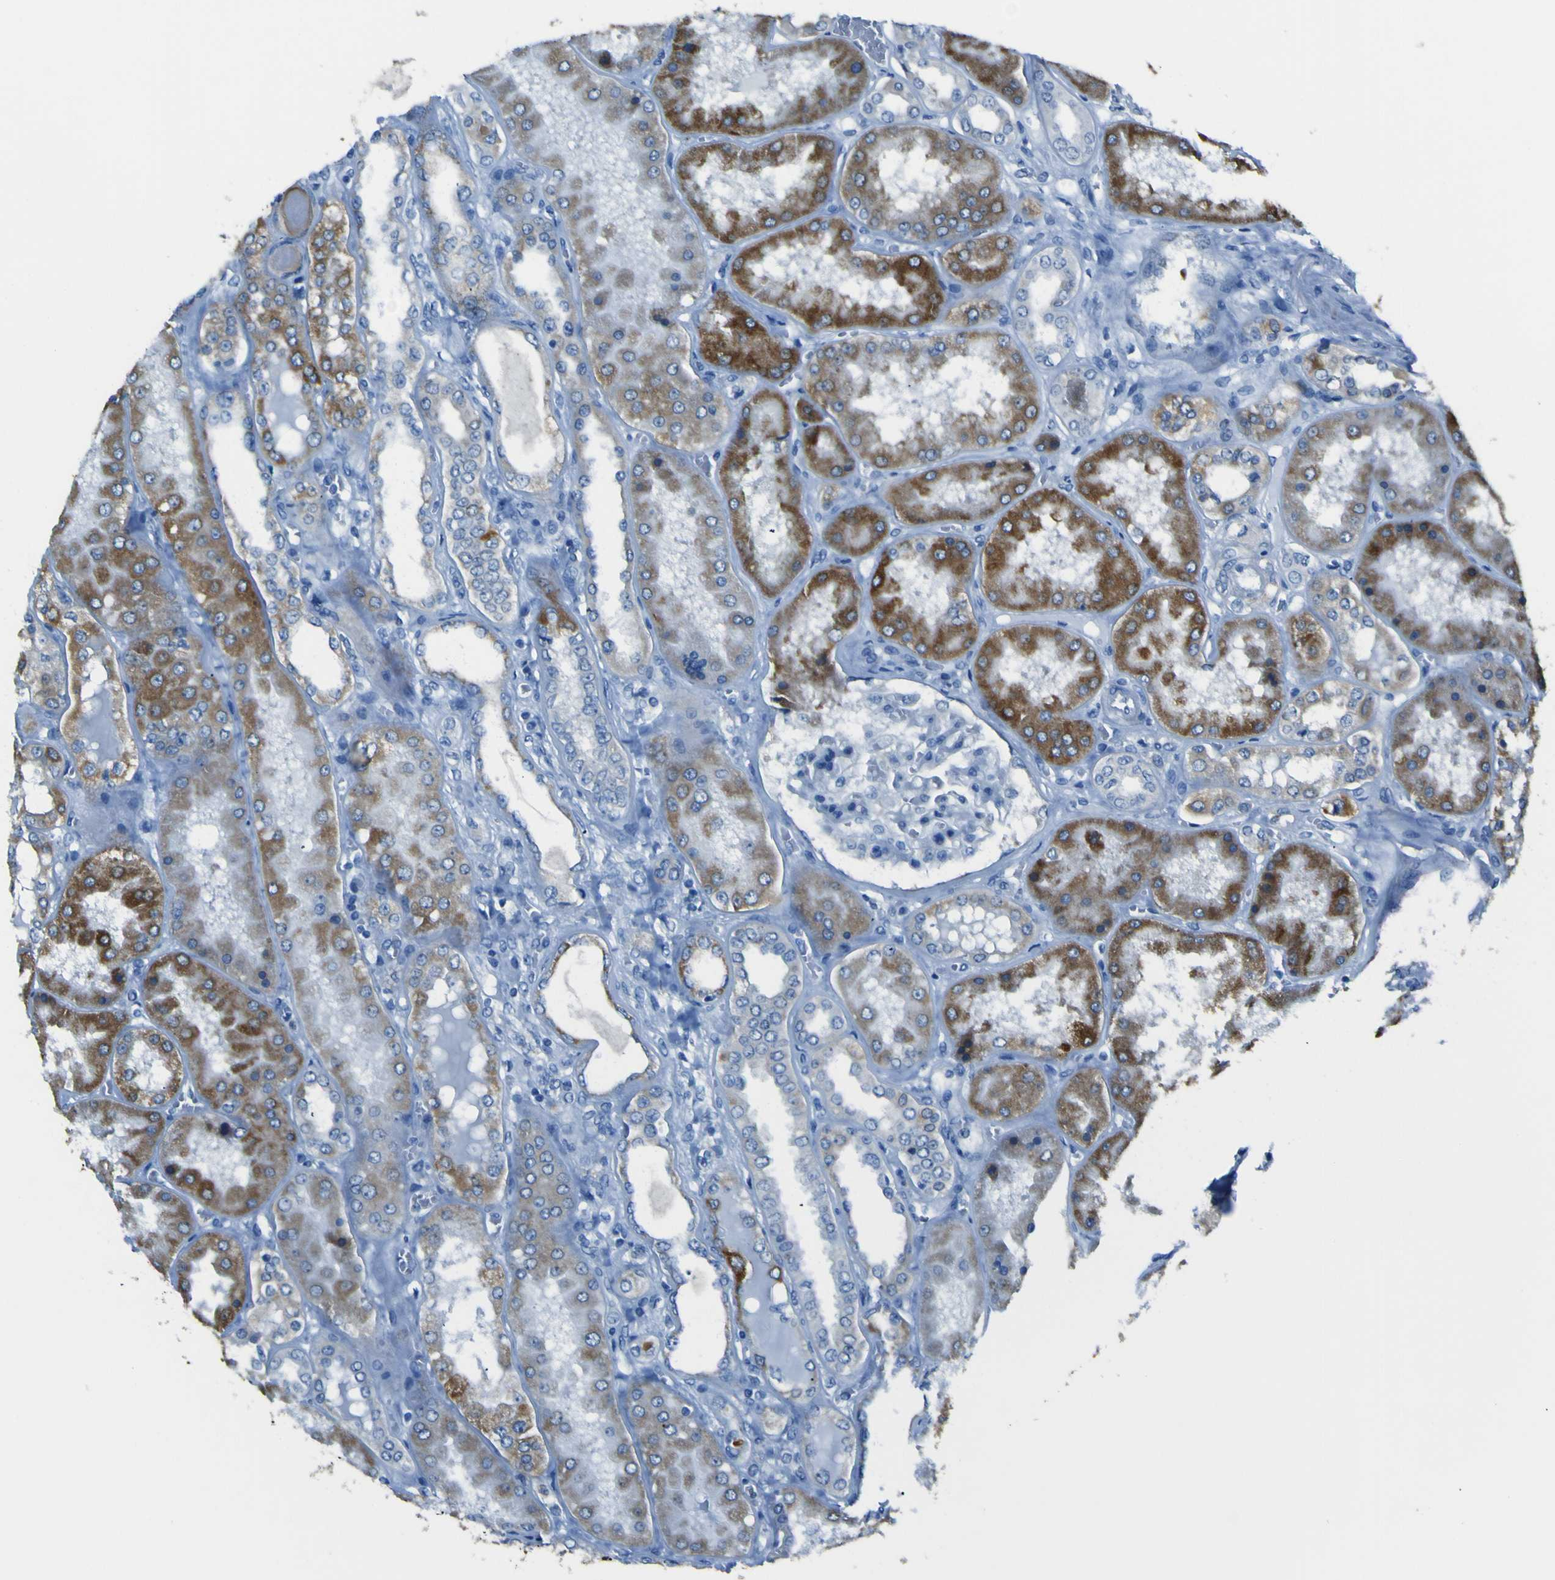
{"staining": {"intensity": "negative", "quantity": "none", "location": "none"}, "tissue": "kidney", "cell_type": "Cells in glomeruli", "image_type": "normal", "snomed": [{"axis": "morphology", "description": "Normal tissue, NOS"}, {"axis": "topography", "description": "Kidney"}], "caption": "The histopathology image demonstrates no staining of cells in glomeruli in unremarkable kidney. (DAB immunohistochemistry (IHC) with hematoxylin counter stain).", "gene": "ACSL1", "patient": {"sex": "female", "age": 56}}